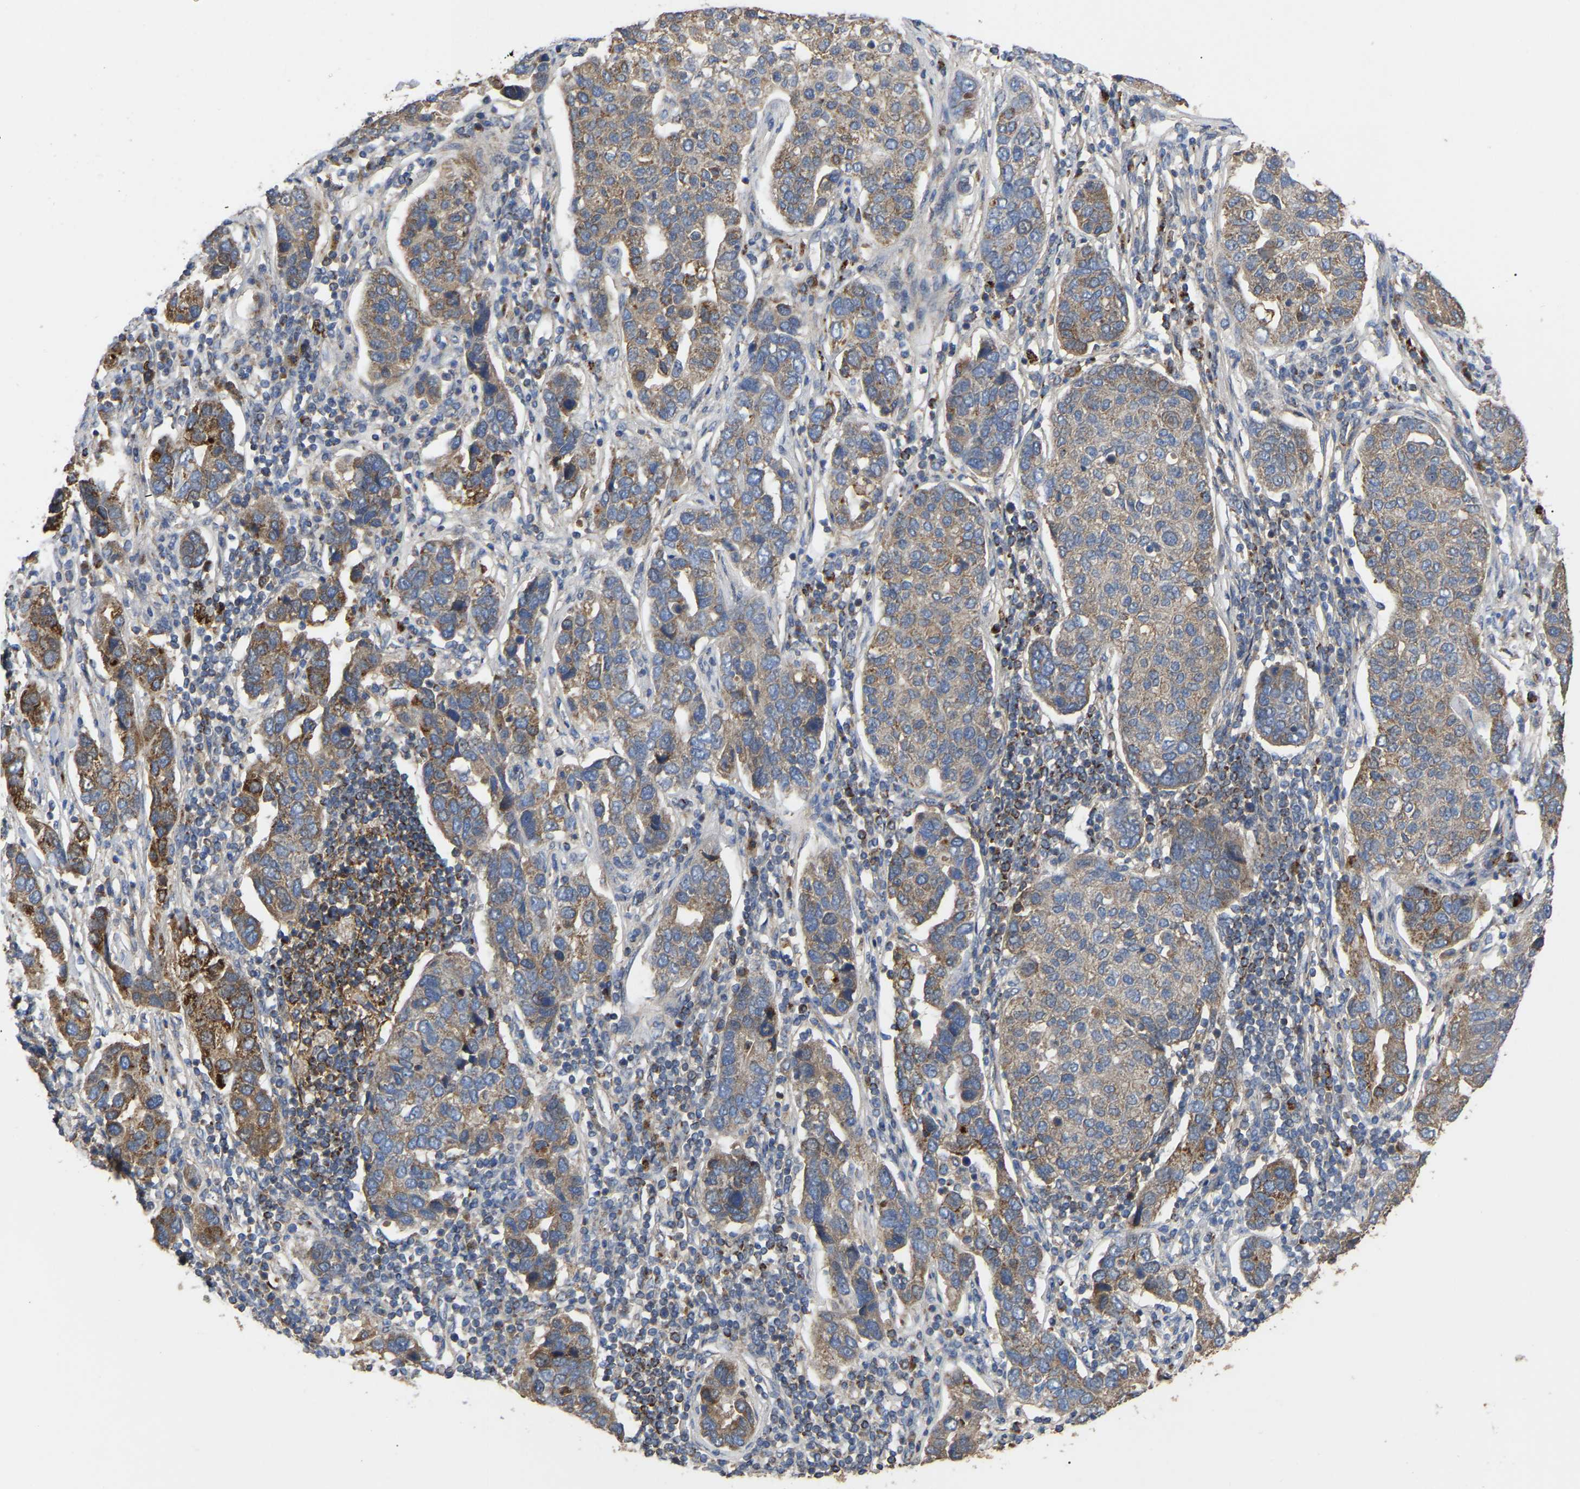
{"staining": {"intensity": "moderate", "quantity": ">75%", "location": "cytoplasmic/membranous"}, "tissue": "pancreatic cancer", "cell_type": "Tumor cells", "image_type": "cancer", "snomed": [{"axis": "morphology", "description": "Adenocarcinoma, NOS"}, {"axis": "topography", "description": "Pancreas"}], "caption": "Adenocarcinoma (pancreatic) tissue exhibits moderate cytoplasmic/membranous positivity in approximately >75% of tumor cells The staining was performed using DAB to visualize the protein expression in brown, while the nuclei were stained in blue with hematoxylin (Magnification: 20x).", "gene": "GCC1", "patient": {"sex": "female", "age": 61}}